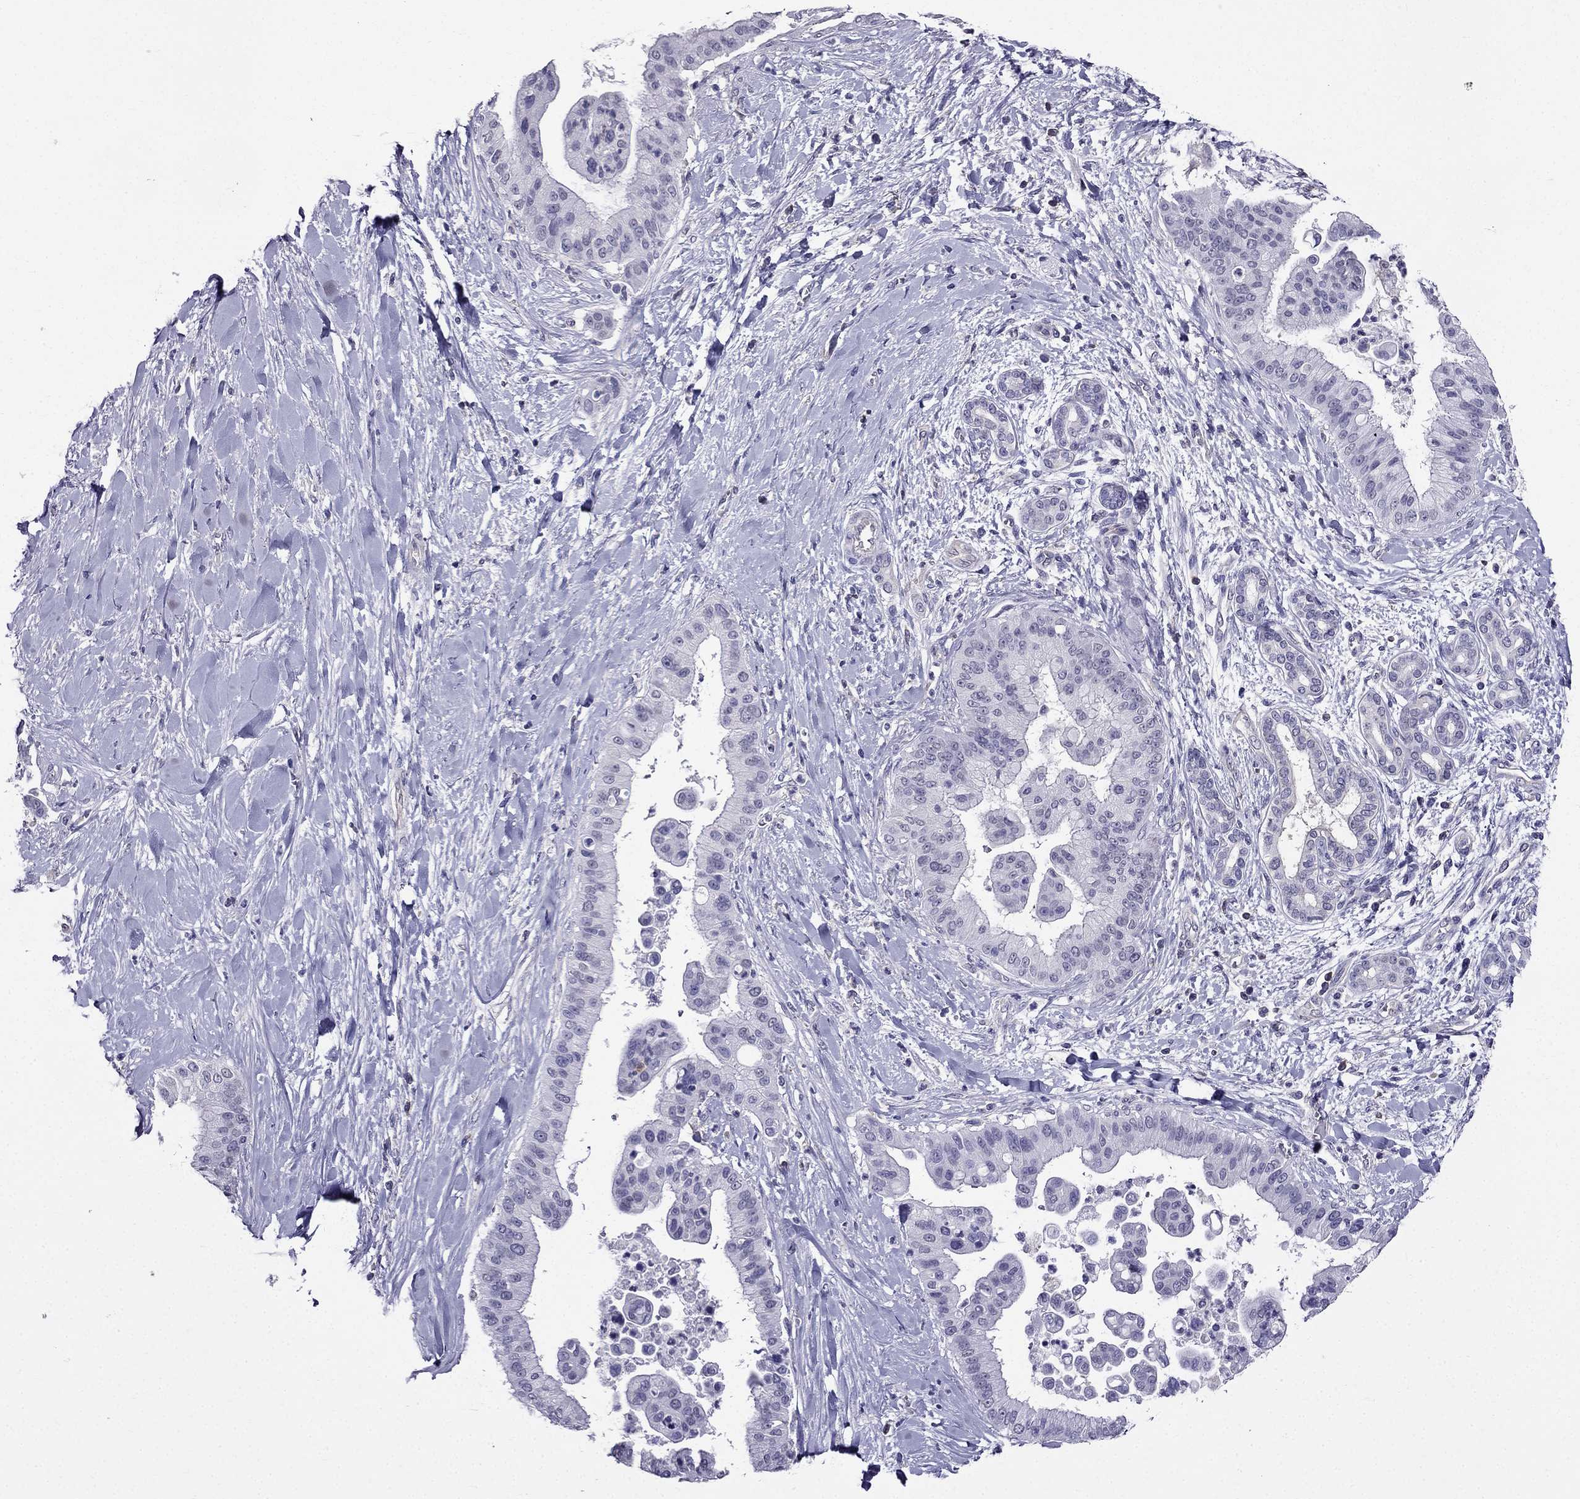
{"staining": {"intensity": "negative", "quantity": "none", "location": "none"}, "tissue": "liver cancer", "cell_type": "Tumor cells", "image_type": "cancer", "snomed": [{"axis": "morphology", "description": "Cholangiocarcinoma"}, {"axis": "topography", "description": "Liver"}], "caption": "DAB immunohistochemical staining of human cholangiocarcinoma (liver) reveals no significant expression in tumor cells. (Brightfield microscopy of DAB IHC at high magnification).", "gene": "AAK1", "patient": {"sex": "female", "age": 54}}